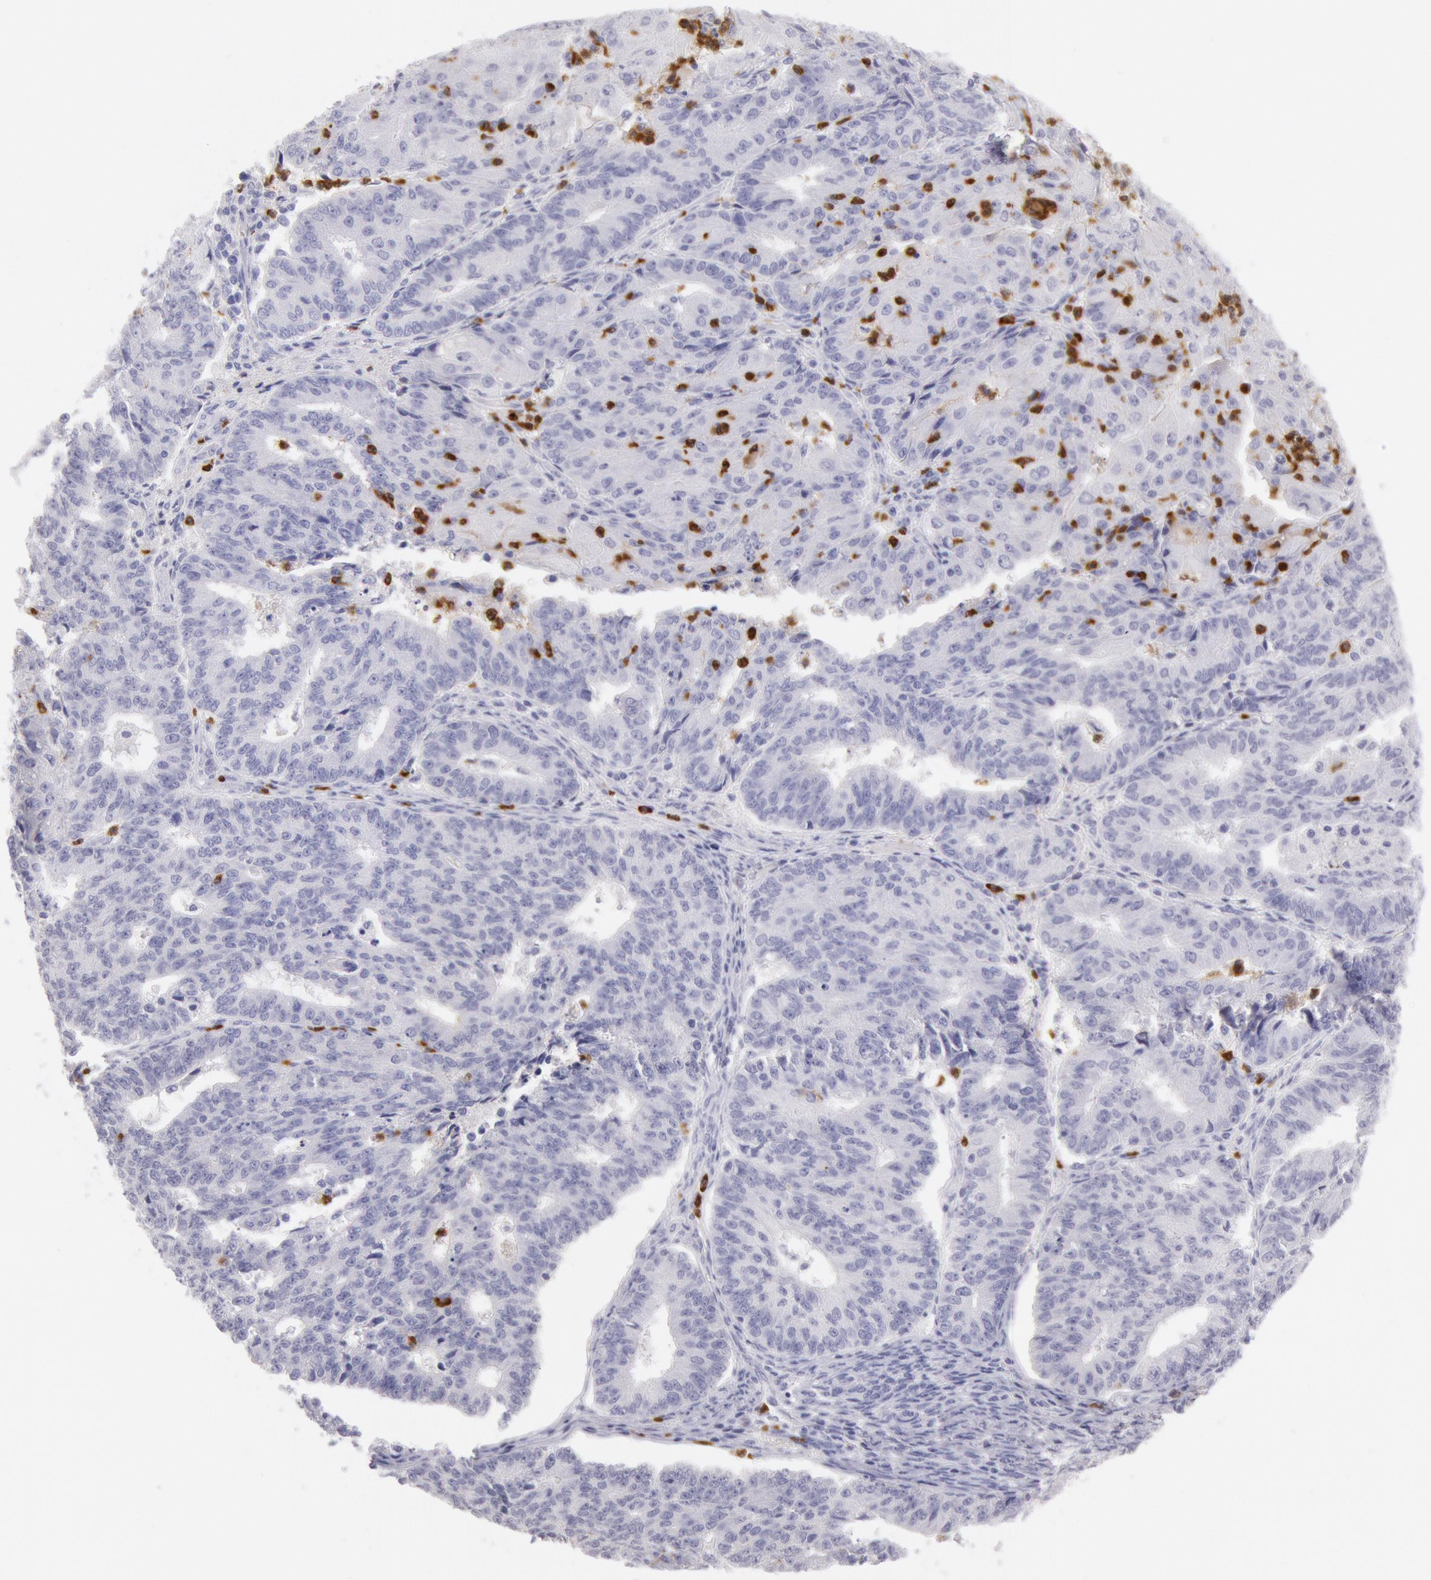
{"staining": {"intensity": "negative", "quantity": "none", "location": "none"}, "tissue": "endometrial cancer", "cell_type": "Tumor cells", "image_type": "cancer", "snomed": [{"axis": "morphology", "description": "Adenocarcinoma, NOS"}, {"axis": "topography", "description": "Endometrium"}], "caption": "Immunohistochemistry (IHC) photomicrograph of neoplastic tissue: human endometrial cancer (adenocarcinoma) stained with DAB (3,3'-diaminobenzidine) shows no significant protein positivity in tumor cells.", "gene": "FCN1", "patient": {"sex": "female", "age": 56}}